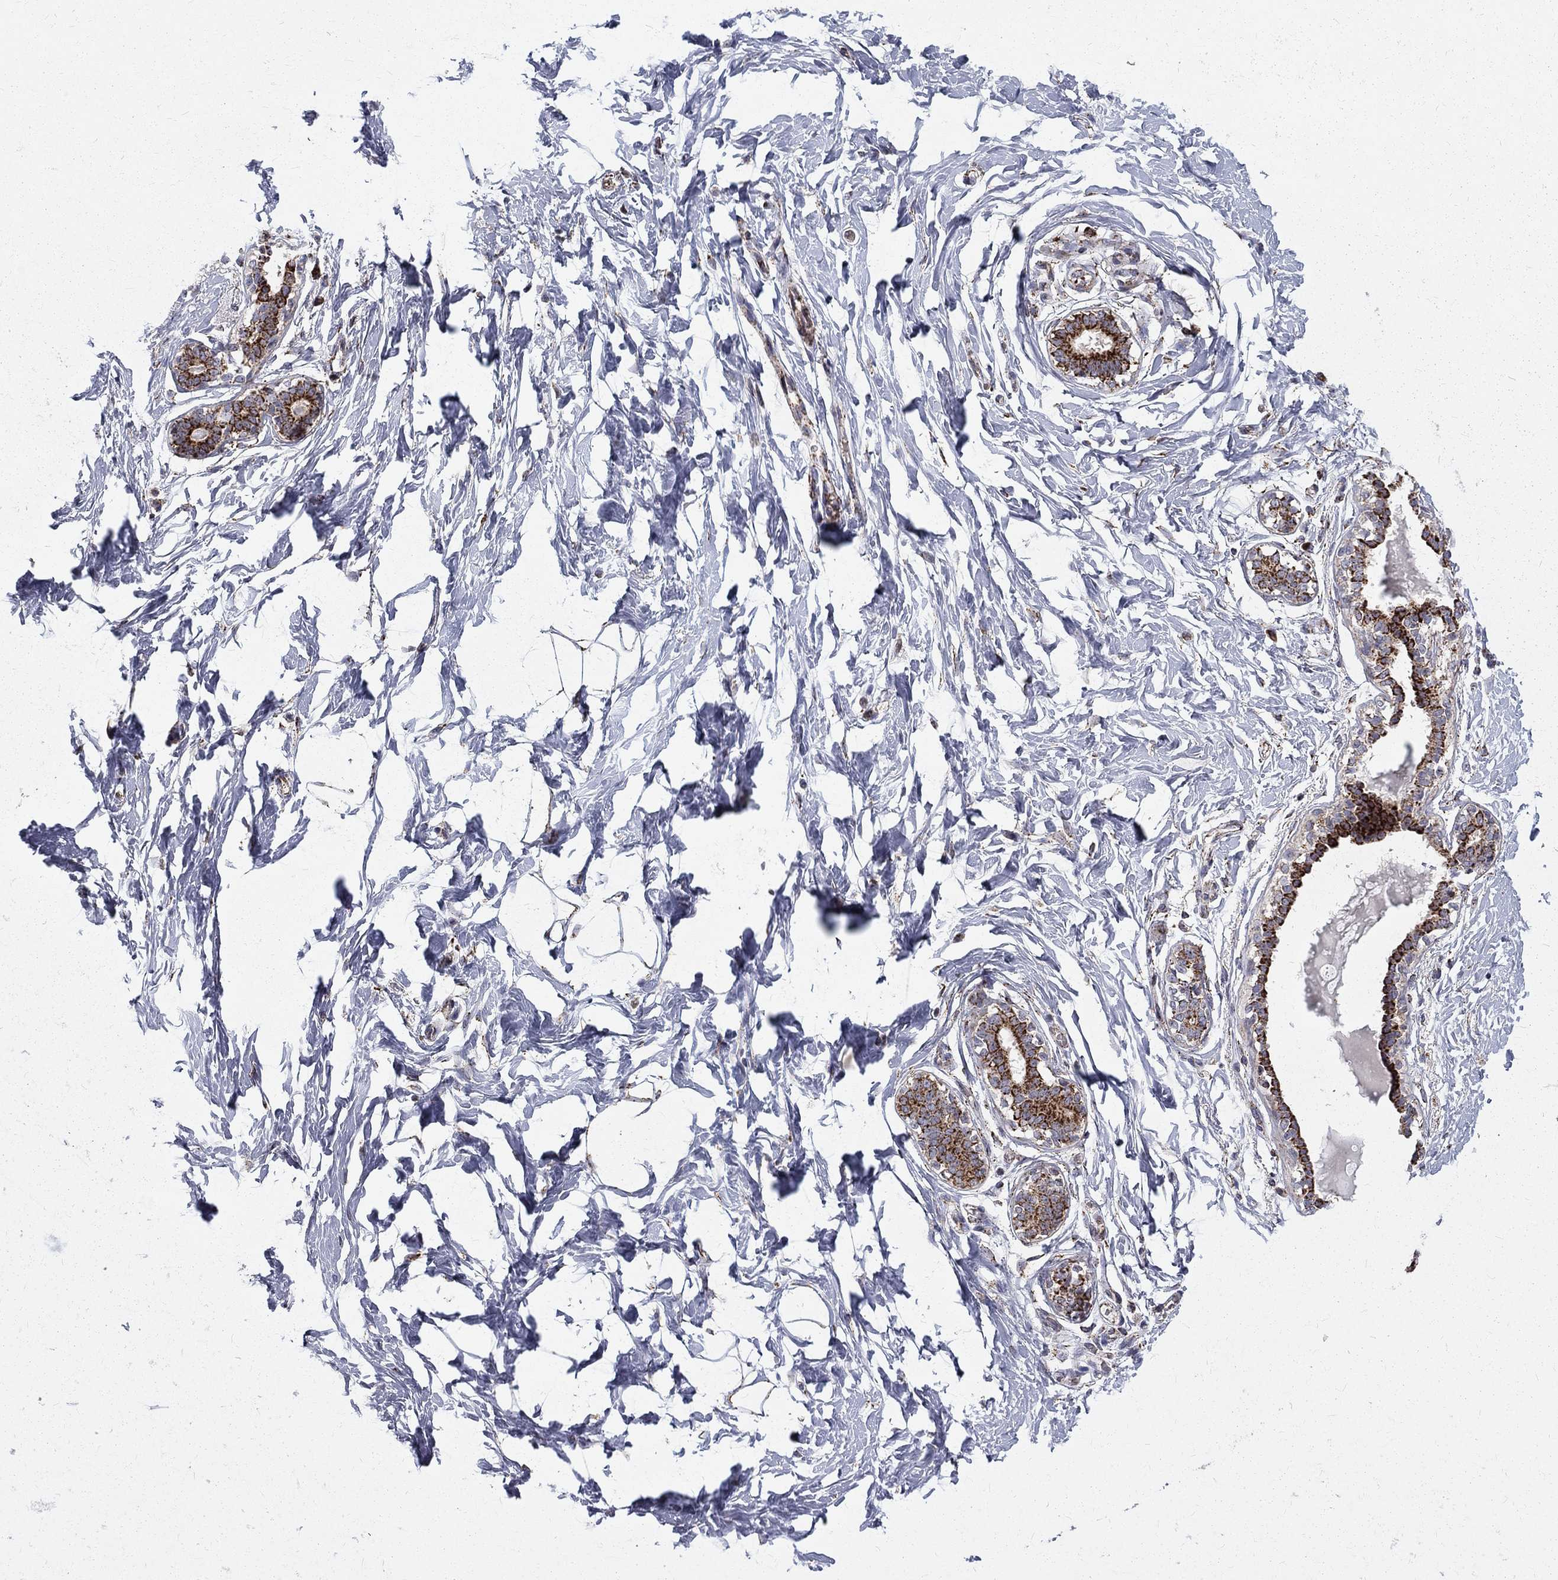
{"staining": {"intensity": "negative", "quantity": "none", "location": "none"}, "tissue": "breast", "cell_type": "Adipocytes", "image_type": "normal", "snomed": [{"axis": "morphology", "description": "Normal tissue, NOS"}, {"axis": "morphology", "description": "Lobular carcinoma, in situ"}, {"axis": "topography", "description": "Breast"}], "caption": "A photomicrograph of breast stained for a protein displays no brown staining in adipocytes. (Brightfield microscopy of DAB (3,3'-diaminobenzidine) immunohistochemistry at high magnification).", "gene": "ALDH1B1", "patient": {"sex": "female", "age": 35}}